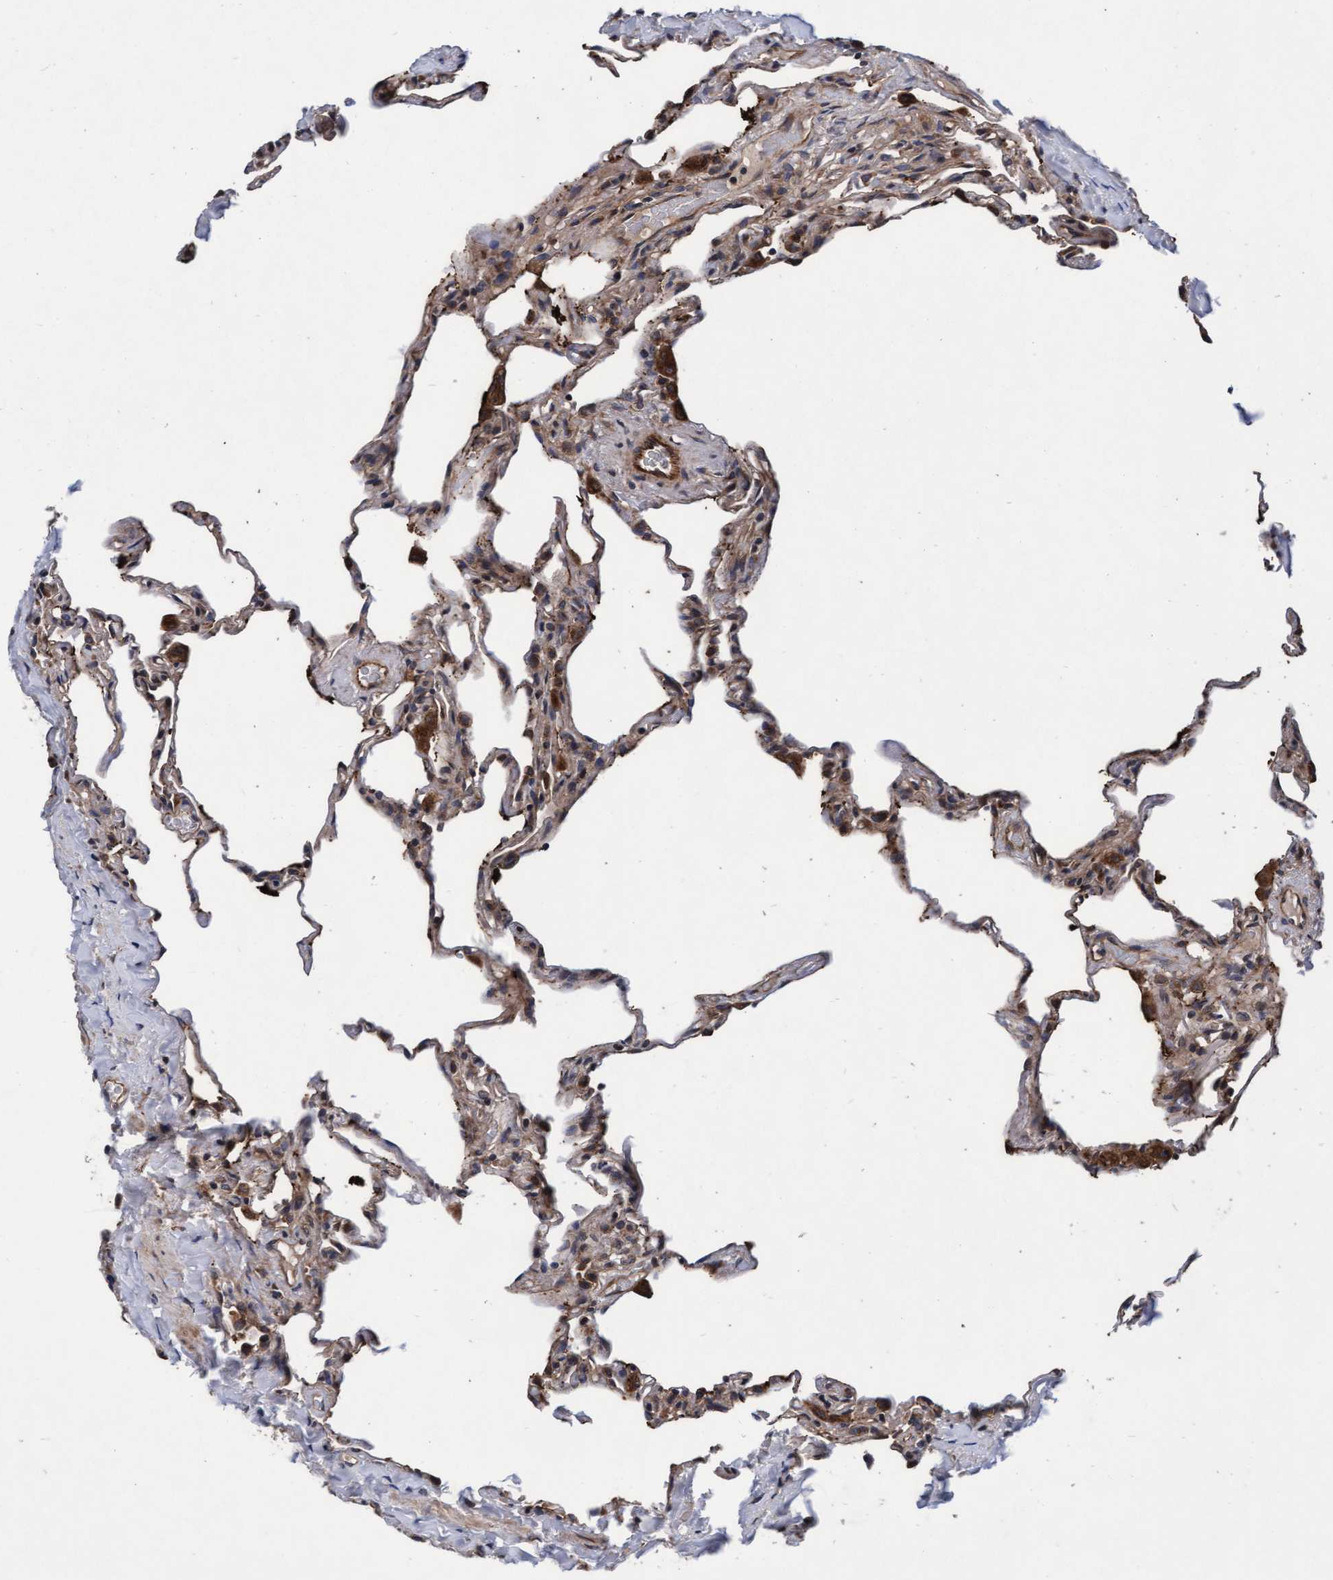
{"staining": {"intensity": "weak", "quantity": "<25%", "location": "cytoplasmic/membranous"}, "tissue": "lung", "cell_type": "Alveolar cells", "image_type": "normal", "snomed": [{"axis": "morphology", "description": "Normal tissue, NOS"}, {"axis": "topography", "description": "Lung"}], "caption": "A micrograph of lung stained for a protein shows no brown staining in alveolar cells. (Stains: DAB immunohistochemistry (IHC) with hematoxylin counter stain, Microscopy: brightfield microscopy at high magnification).", "gene": "EFCAB13", "patient": {"sex": "male", "age": 59}}